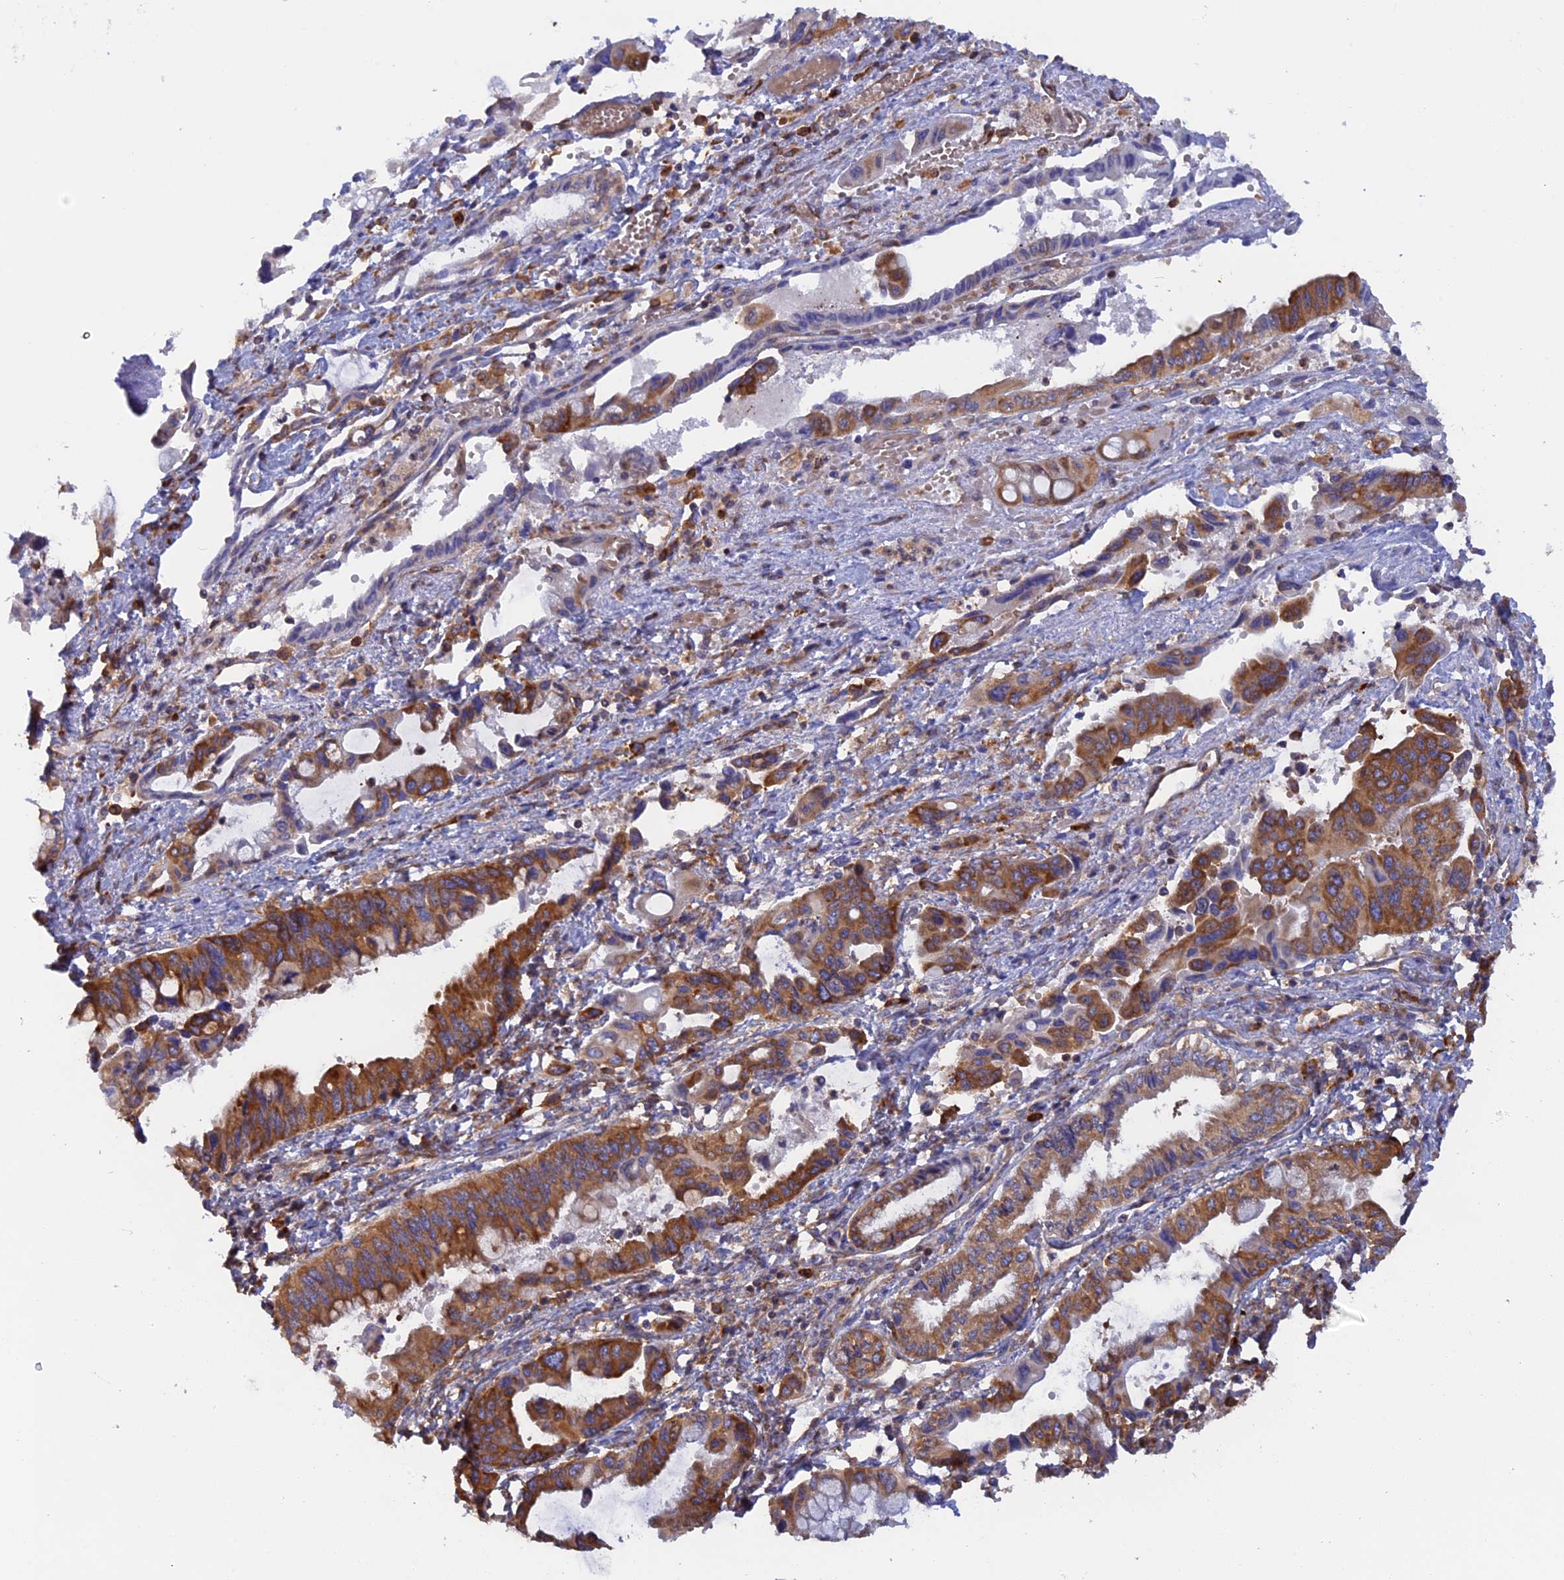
{"staining": {"intensity": "strong", "quantity": ">75%", "location": "cytoplasmic/membranous"}, "tissue": "pancreatic cancer", "cell_type": "Tumor cells", "image_type": "cancer", "snomed": [{"axis": "morphology", "description": "Adenocarcinoma, NOS"}, {"axis": "topography", "description": "Pancreas"}], "caption": "Adenocarcinoma (pancreatic) was stained to show a protein in brown. There is high levels of strong cytoplasmic/membranous expression in about >75% of tumor cells.", "gene": "GMIP", "patient": {"sex": "female", "age": 50}}